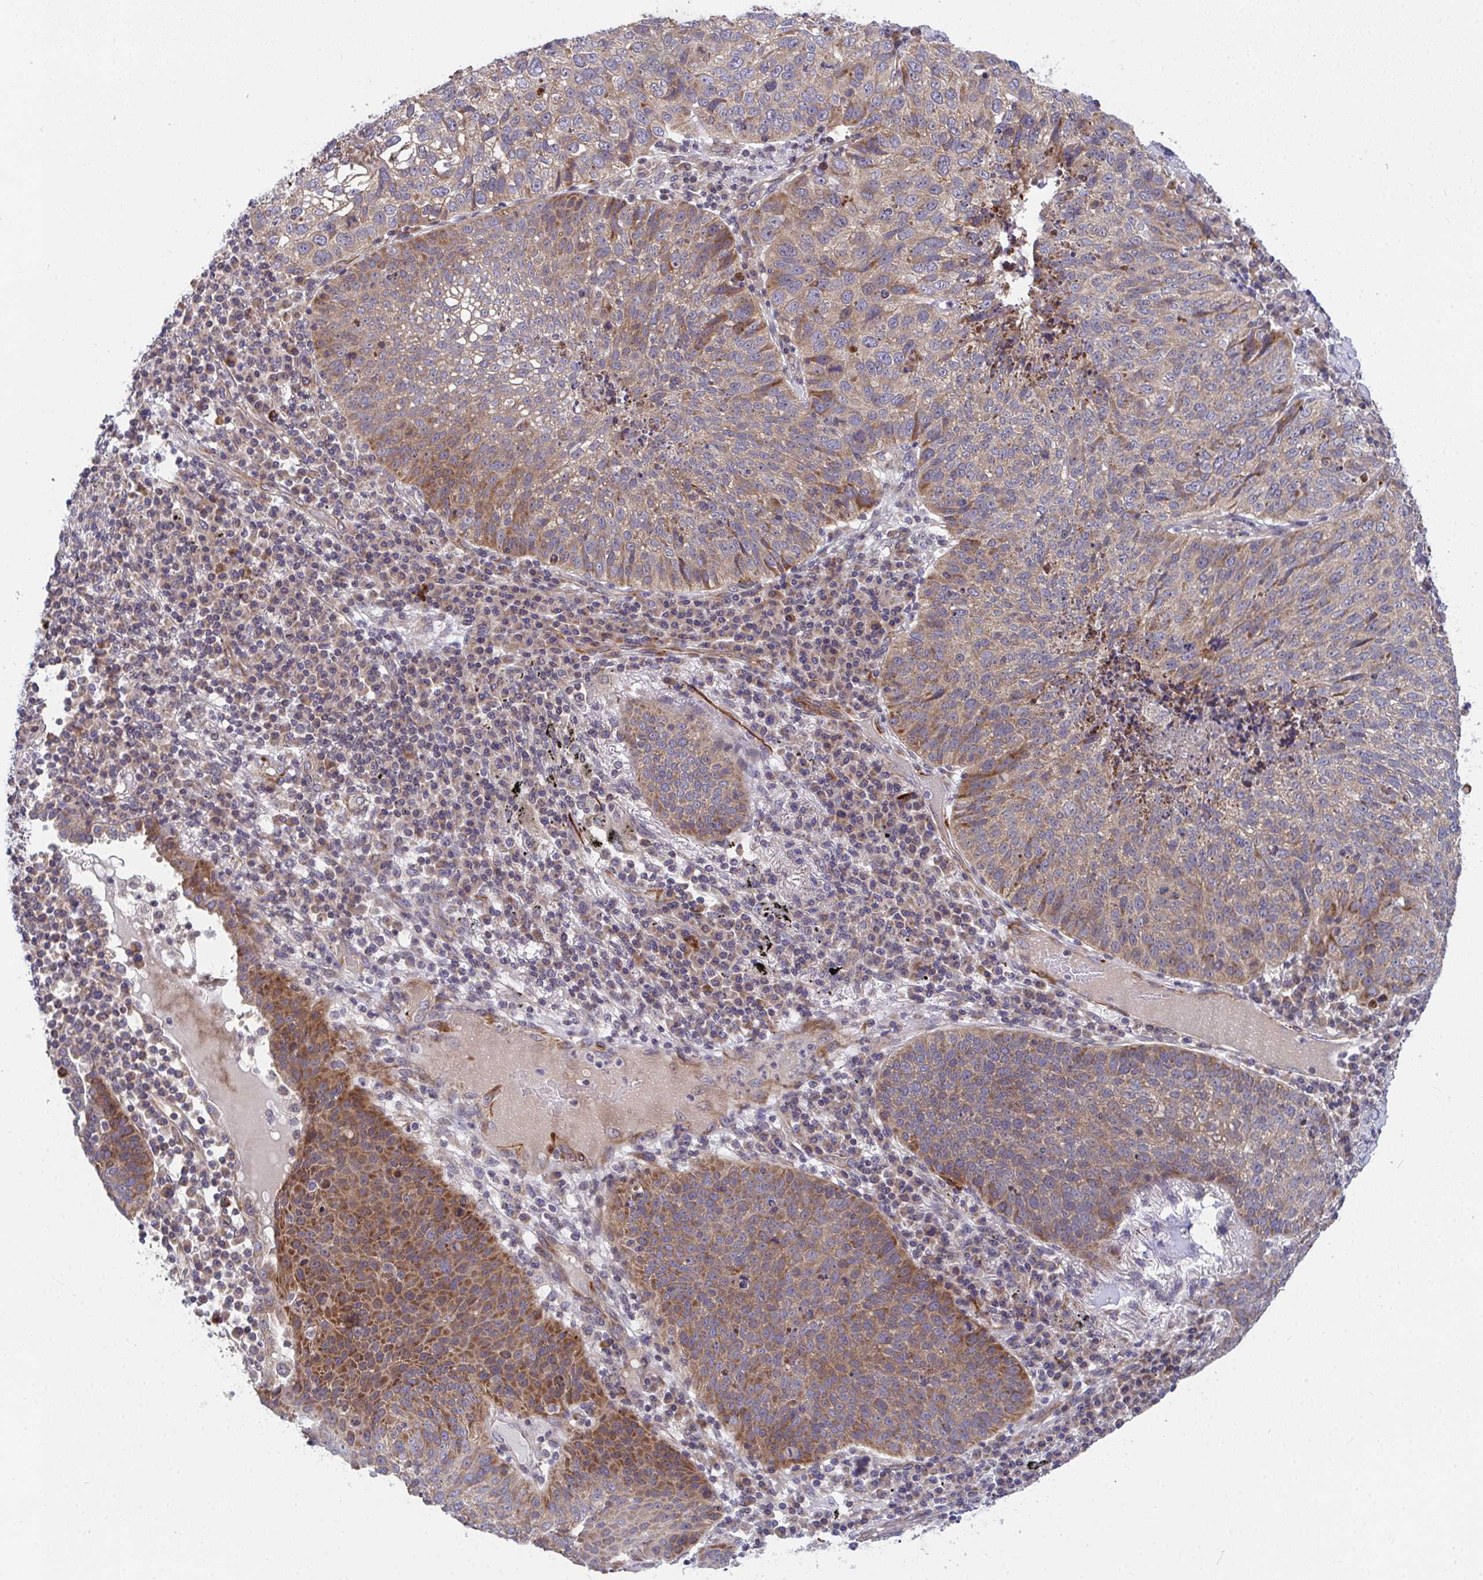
{"staining": {"intensity": "moderate", "quantity": ">75%", "location": "cytoplasmic/membranous"}, "tissue": "lung cancer", "cell_type": "Tumor cells", "image_type": "cancer", "snomed": [{"axis": "morphology", "description": "Squamous cell carcinoma, NOS"}, {"axis": "topography", "description": "Lung"}], "caption": "This is a micrograph of immunohistochemistry (IHC) staining of lung cancer, which shows moderate positivity in the cytoplasmic/membranous of tumor cells.", "gene": "EIF1AD", "patient": {"sex": "male", "age": 63}}